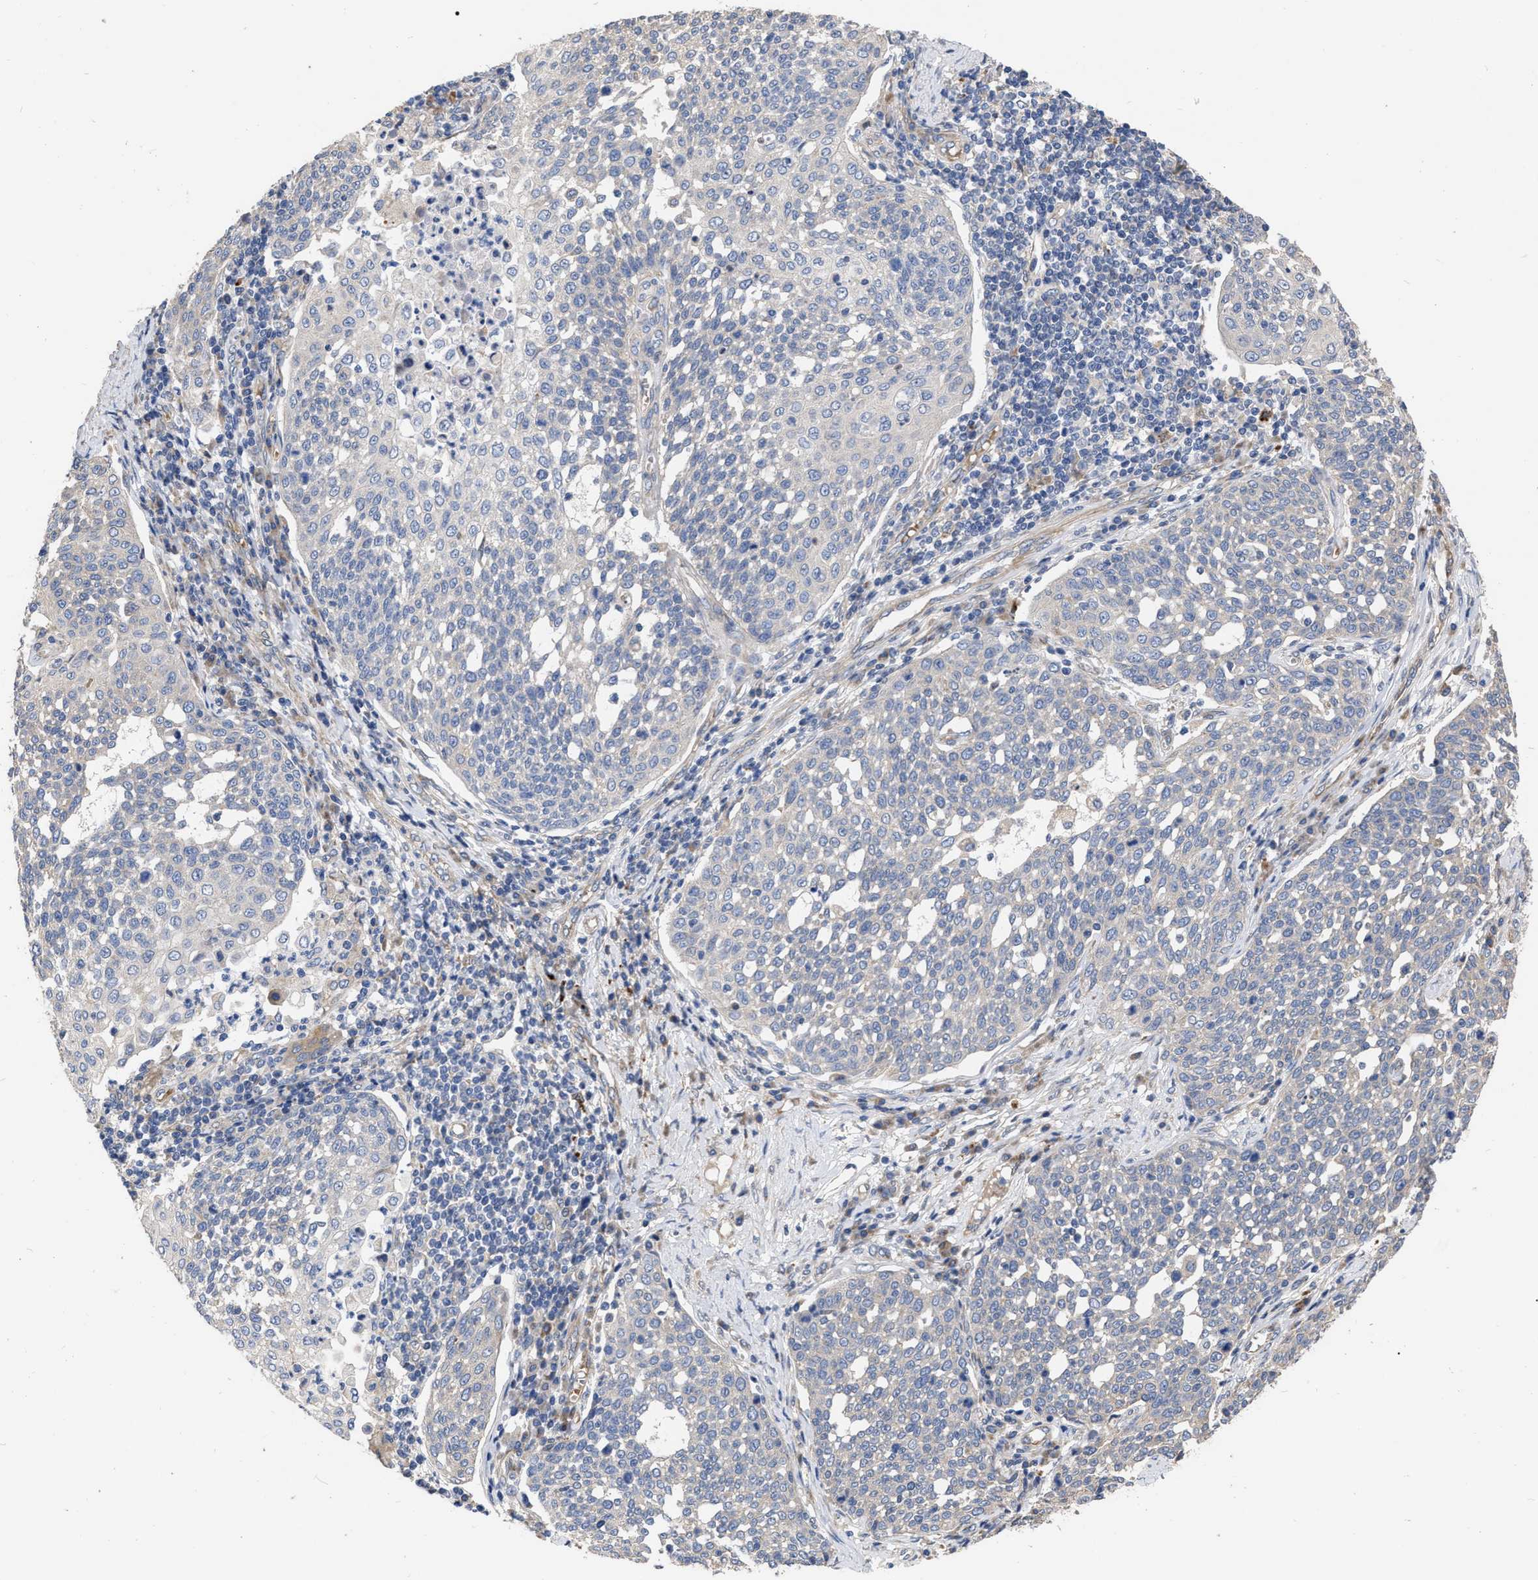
{"staining": {"intensity": "negative", "quantity": "none", "location": "none"}, "tissue": "cervical cancer", "cell_type": "Tumor cells", "image_type": "cancer", "snomed": [{"axis": "morphology", "description": "Squamous cell carcinoma, NOS"}, {"axis": "topography", "description": "Cervix"}], "caption": "Human squamous cell carcinoma (cervical) stained for a protein using immunohistochemistry exhibits no positivity in tumor cells.", "gene": "MLST8", "patient": {"sex": "female", "age": 34}}